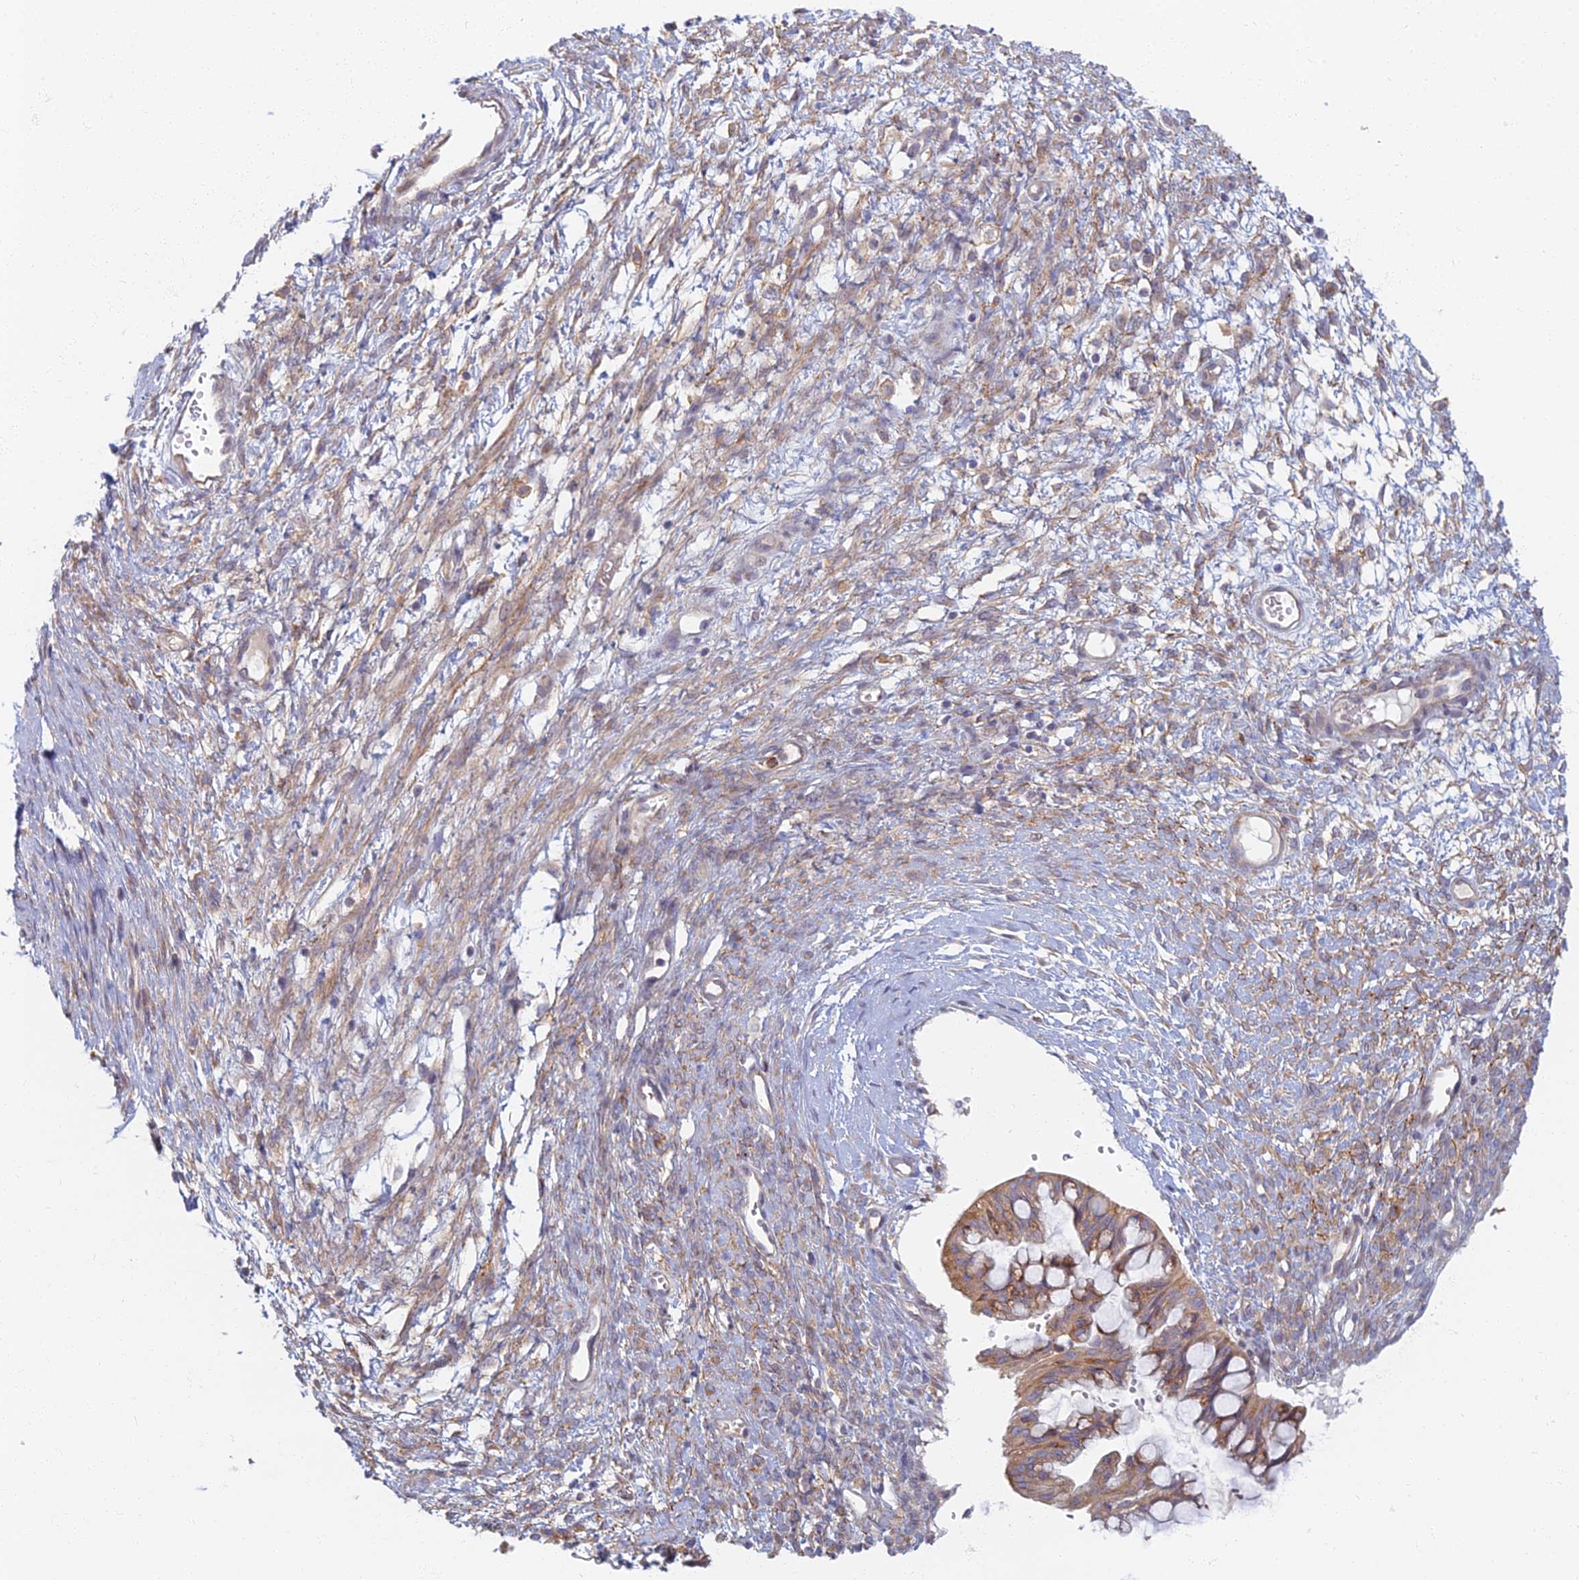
{"staining": {"intensity": "moderate", "quantity": ">75%", "location": "cytoplasmic/membranous"}, "tissue": "ovarian cancer", "cell_type": "Tumor cells", "image_type": "cancer", "snomed": [{"axis": "morphology", "description": "Cystadenocarcinoma, mucinous, NOS"}, {"axis": "topography", "description": "Ovary"}], "caption": "Ovarian cancer (mucinous cystadenocarcinoma) was stained to show a protein in brown. There is medium levels of moderate cytoplasmic/membranous expression in about >75% of tumor cells. The protein of interest is shown in brown color, while the nuclei are stained blue.", "gene": "PROX2", "patient": {"sex": "female", "age": 73}}